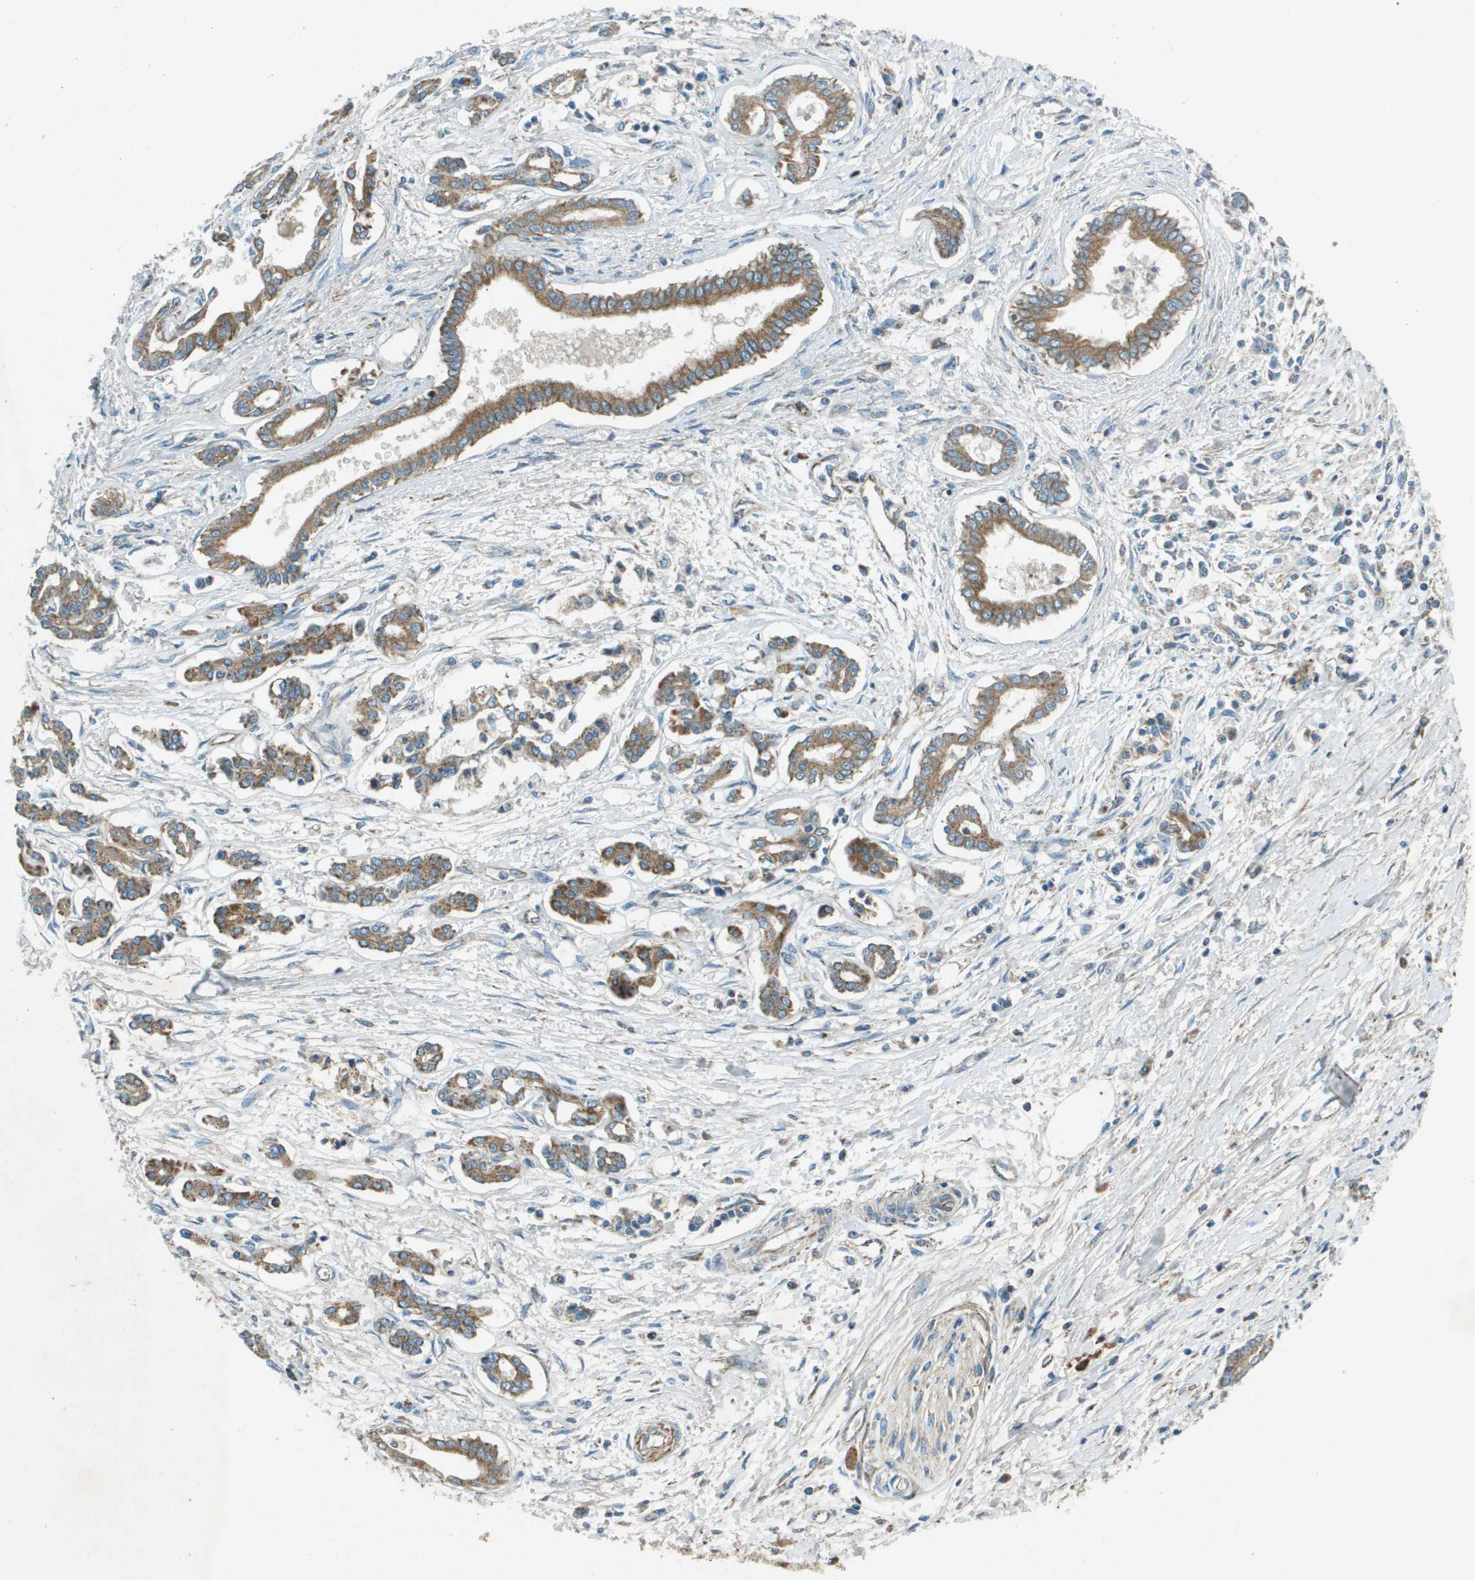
{"staining": {"intensity": "moderate", "quantity": ">75%", "location": "cytoplasmic/membranous"}, "tissue": "pancreatic cancer", "cell_type": "Tumor cells", "image_type": "cancer", "snomed": [{"axis": "morphology", "description": "Adenocarcinoma, NOS"}, {"axis": "topography", "description": "Pancreas"}], "caption": "An image showing moderate cytoplasmic/membranous expression in approximately >75% of tumor cells in pancreatic adenocarcinoma, as visualized by brown immunohistochemical staining.", "gene": "MIGA1", "patient": {"sex": "male", "age": 56}}